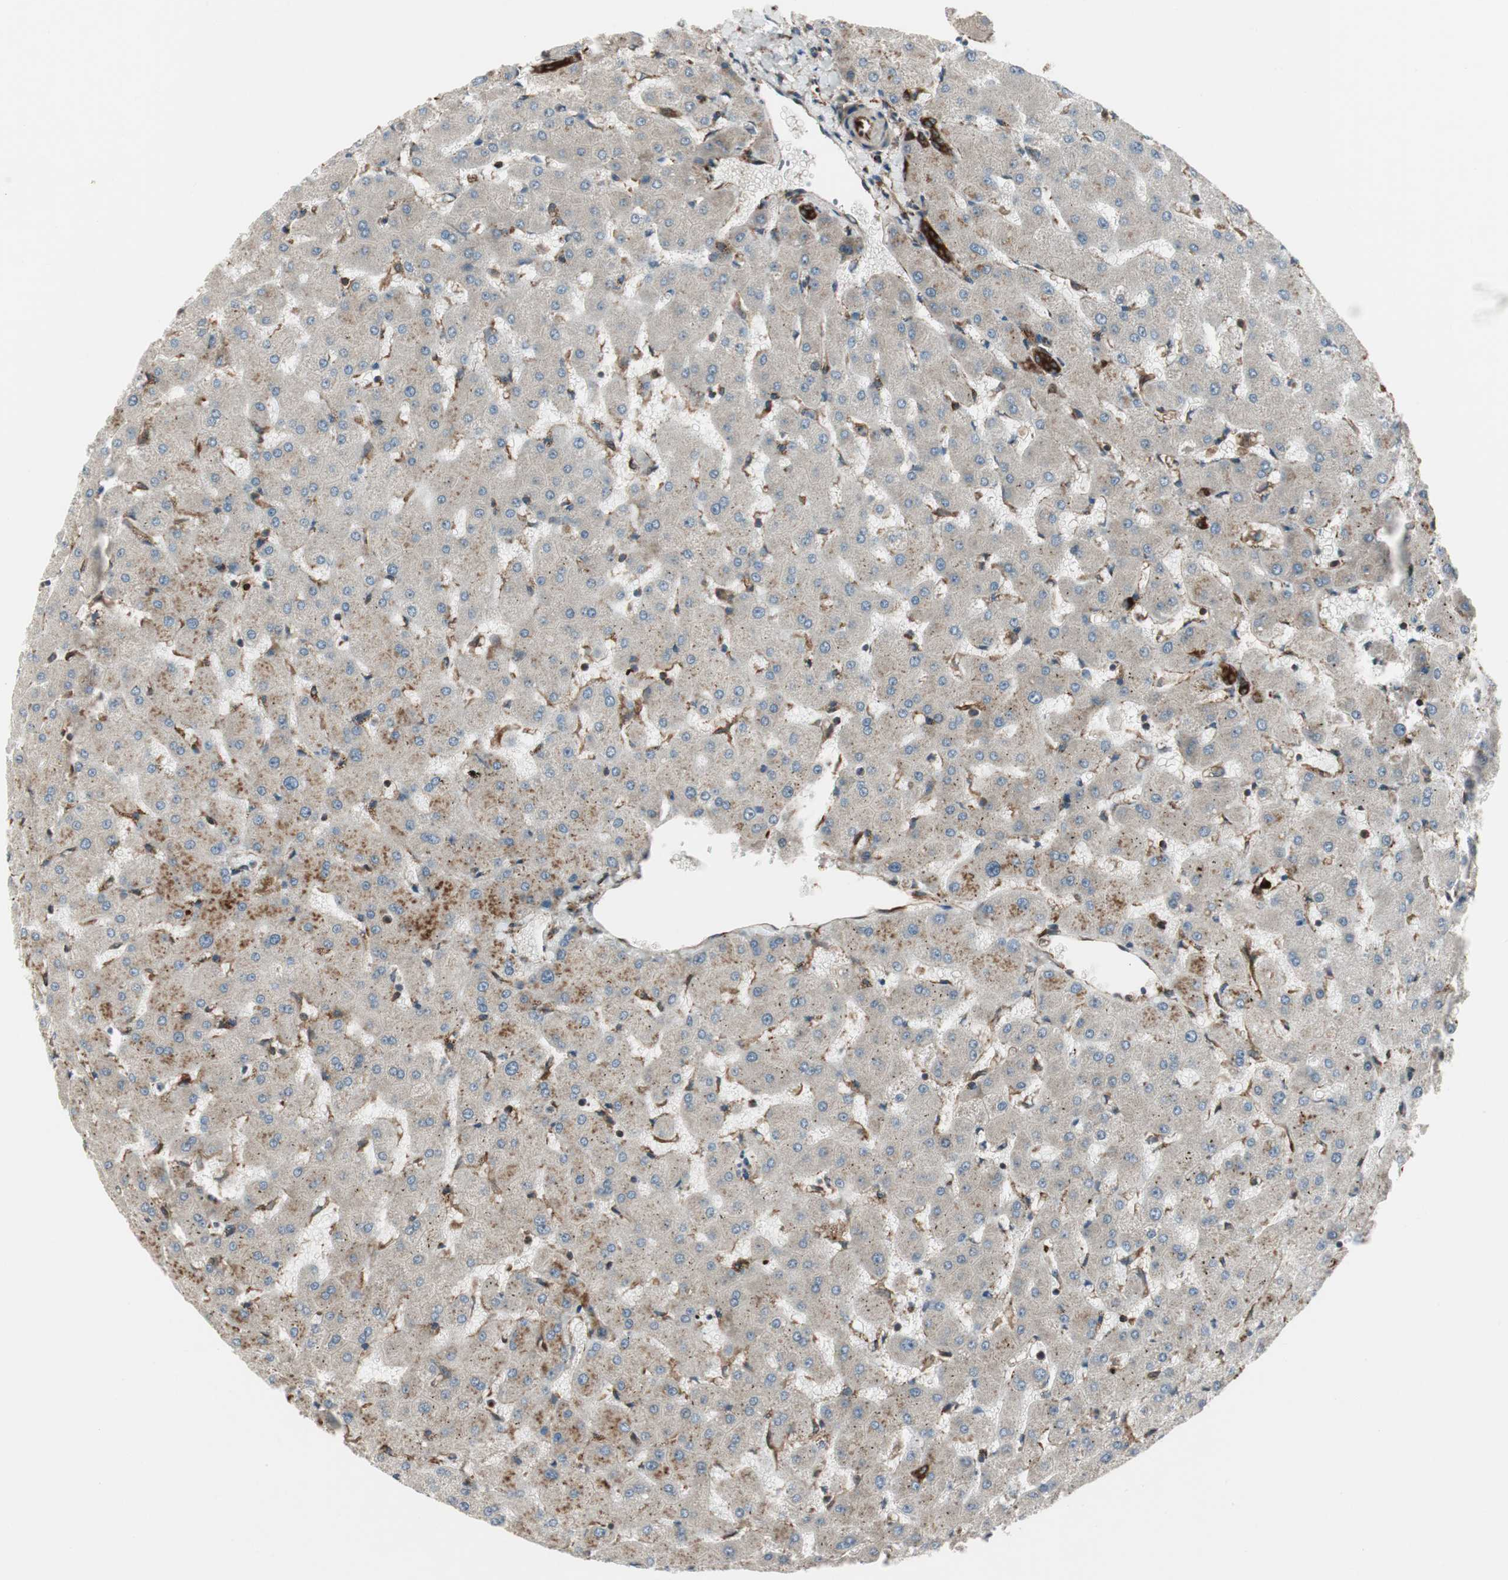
{"staining": {"intensity": "strong", "quantity": ">75%", "location": "cytoplasmic/membranous"}, "tissue": "liver", "cell_type": "Cholangiocytes", "image_type": "normal", "snomed": [{"axis": "morphology", "description": "Normal tissue, NOS"}, {"axis": "topography", "description": "Liver"}], "caption": "IHC (DAB (3,3'-diaminobenzidine)) staining of normal liver shows strong cytoplasmic/membranous protein positivity in about >75% of cholangiocytes. (Brightfield microscopy of DAB IHC at high magnification).", "gene": "PRKG1", "patient": {"sex": "female", "age": 63}}